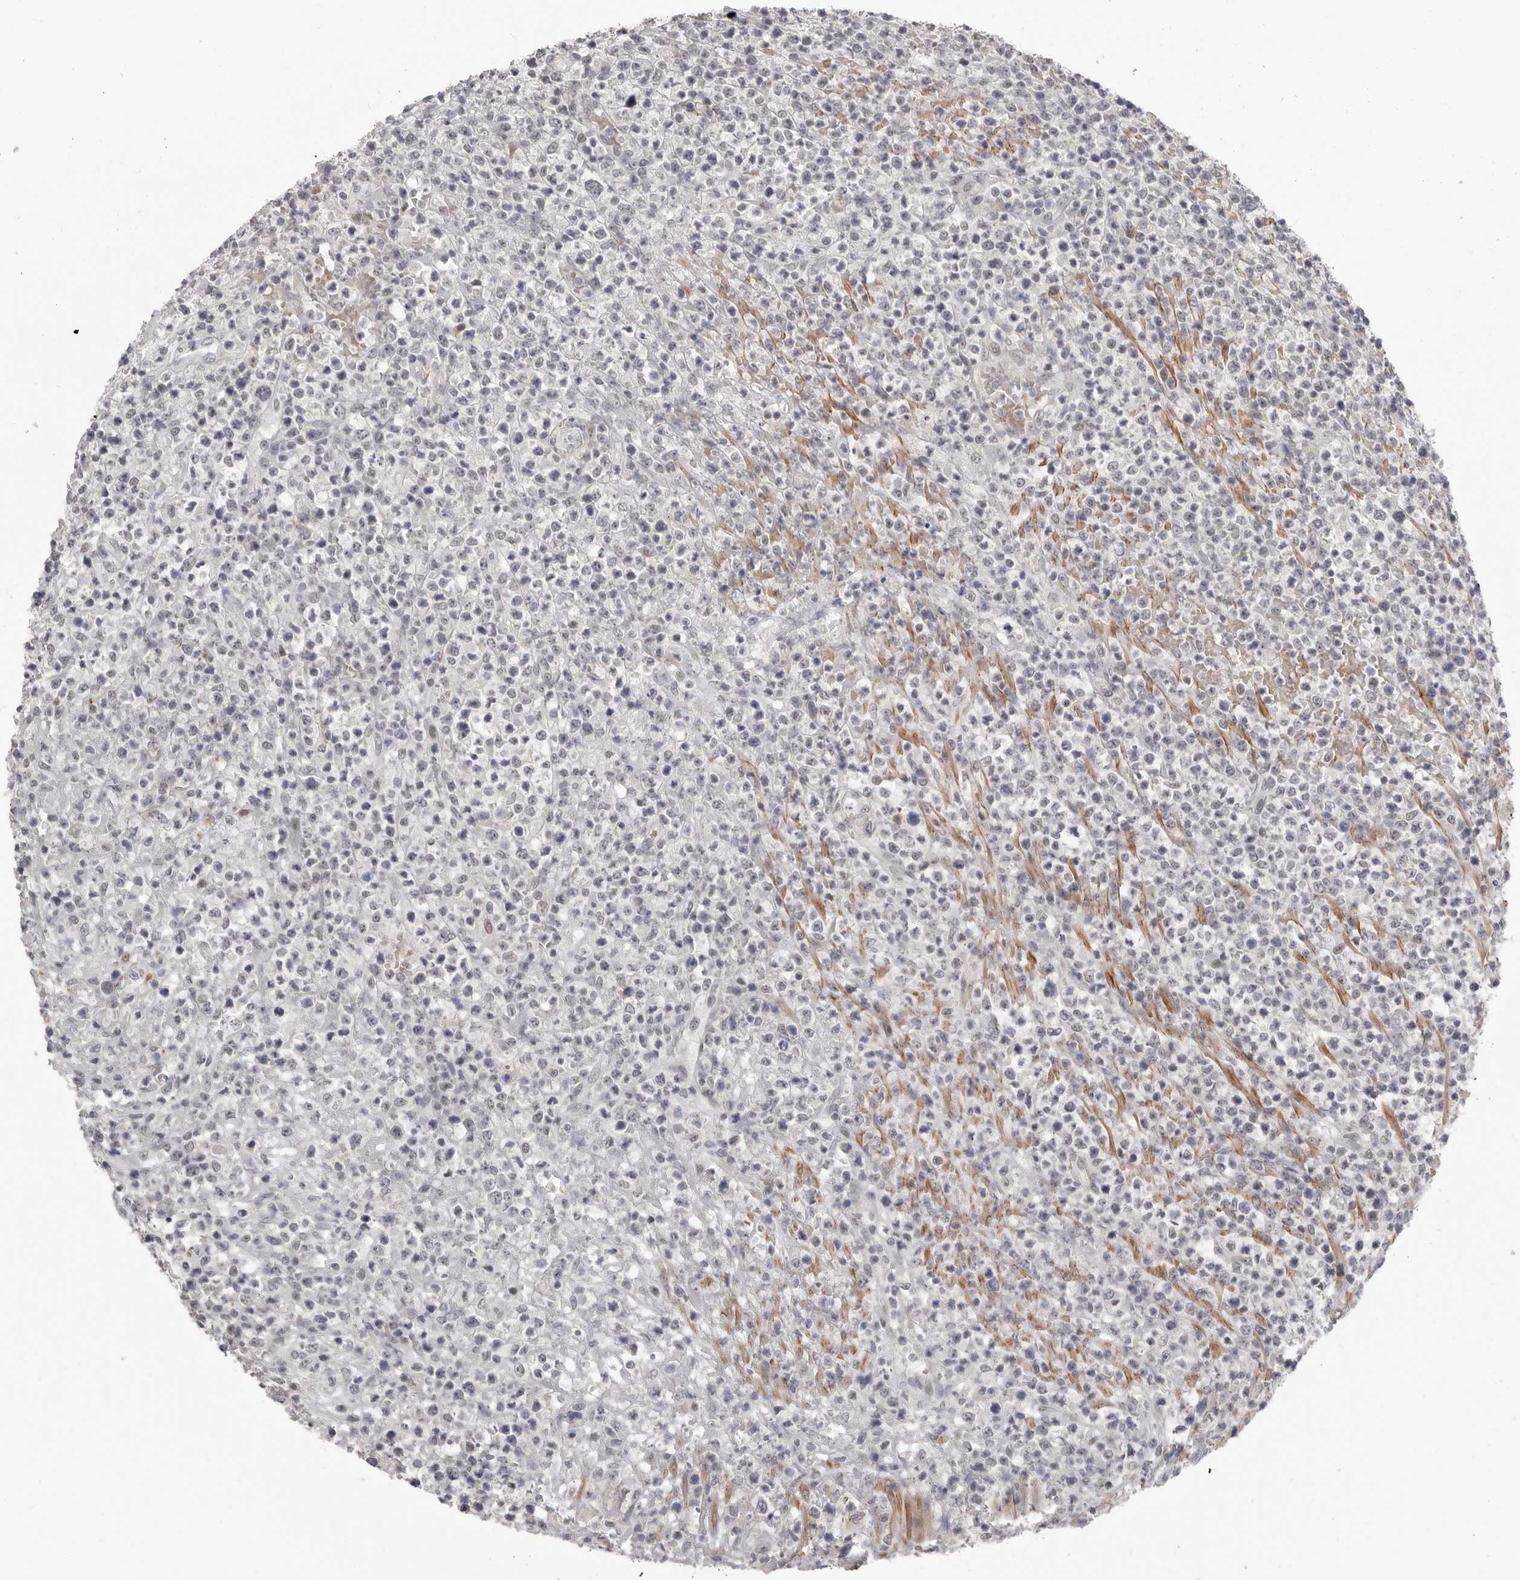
{"staining": {"intensity": "negative", "quantity": "none", "location": "none"}, "tissue": "lymphoma", "cell_type": "Tumor cells", "image_type": "cancer", "snomed": [{"axis": "morphology", "description": "Malignant lymphoma, non-Hodgkin's type, High grade"}, {"axis": "topography", "description": "Colon"}], "caption": "A high-resolution micrograph shows IHC staining of high-grade malignant lymphoma, non-Hodgkin's type, which displays no significant expression in tumor cells.", "gene": "PLEKHF1", "patient": {"sex": "female", "age": 53}}